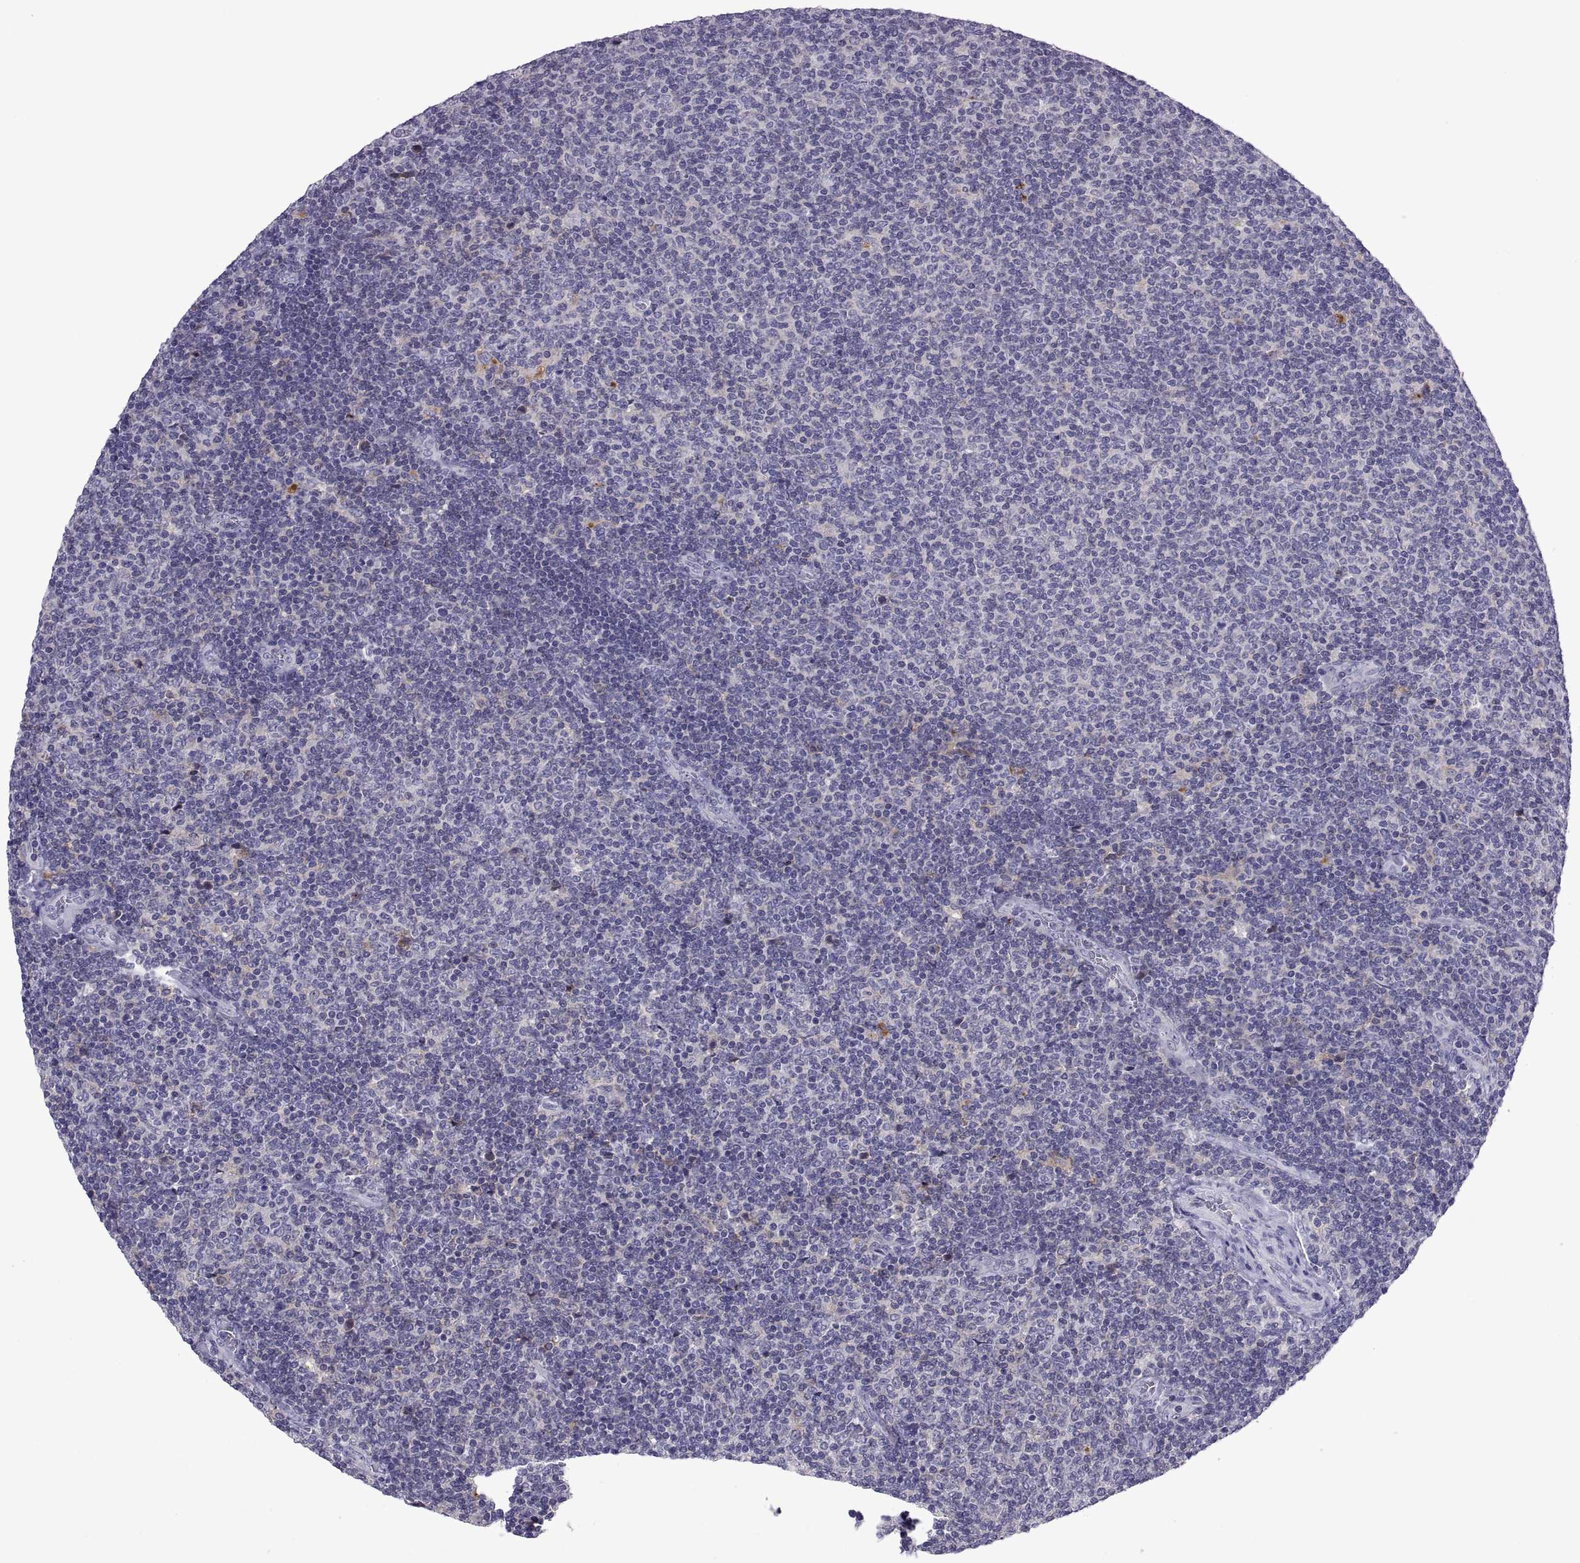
{"staining": {"intensity": "negative", "quantity": "none", "location": "none"}, "tissue": "lymphoma", "cell_type": "Tumor cells", "image_type": "cancer", "snomed": [{"axis": "morphology", "description": "Malignant lymphoma, non-Hodgkin's type, Low grade"}, {"axis": "topography", "description": "Lymph node"}], "caption": "The immunohistochemistry (IHC) image has no significant staining in tumor cells of malignant lymphoma, non-Hodgkin's type (low-grade) tissue.", "gene": "RGS19", "patient": {"sex": "male", "age": 52}}